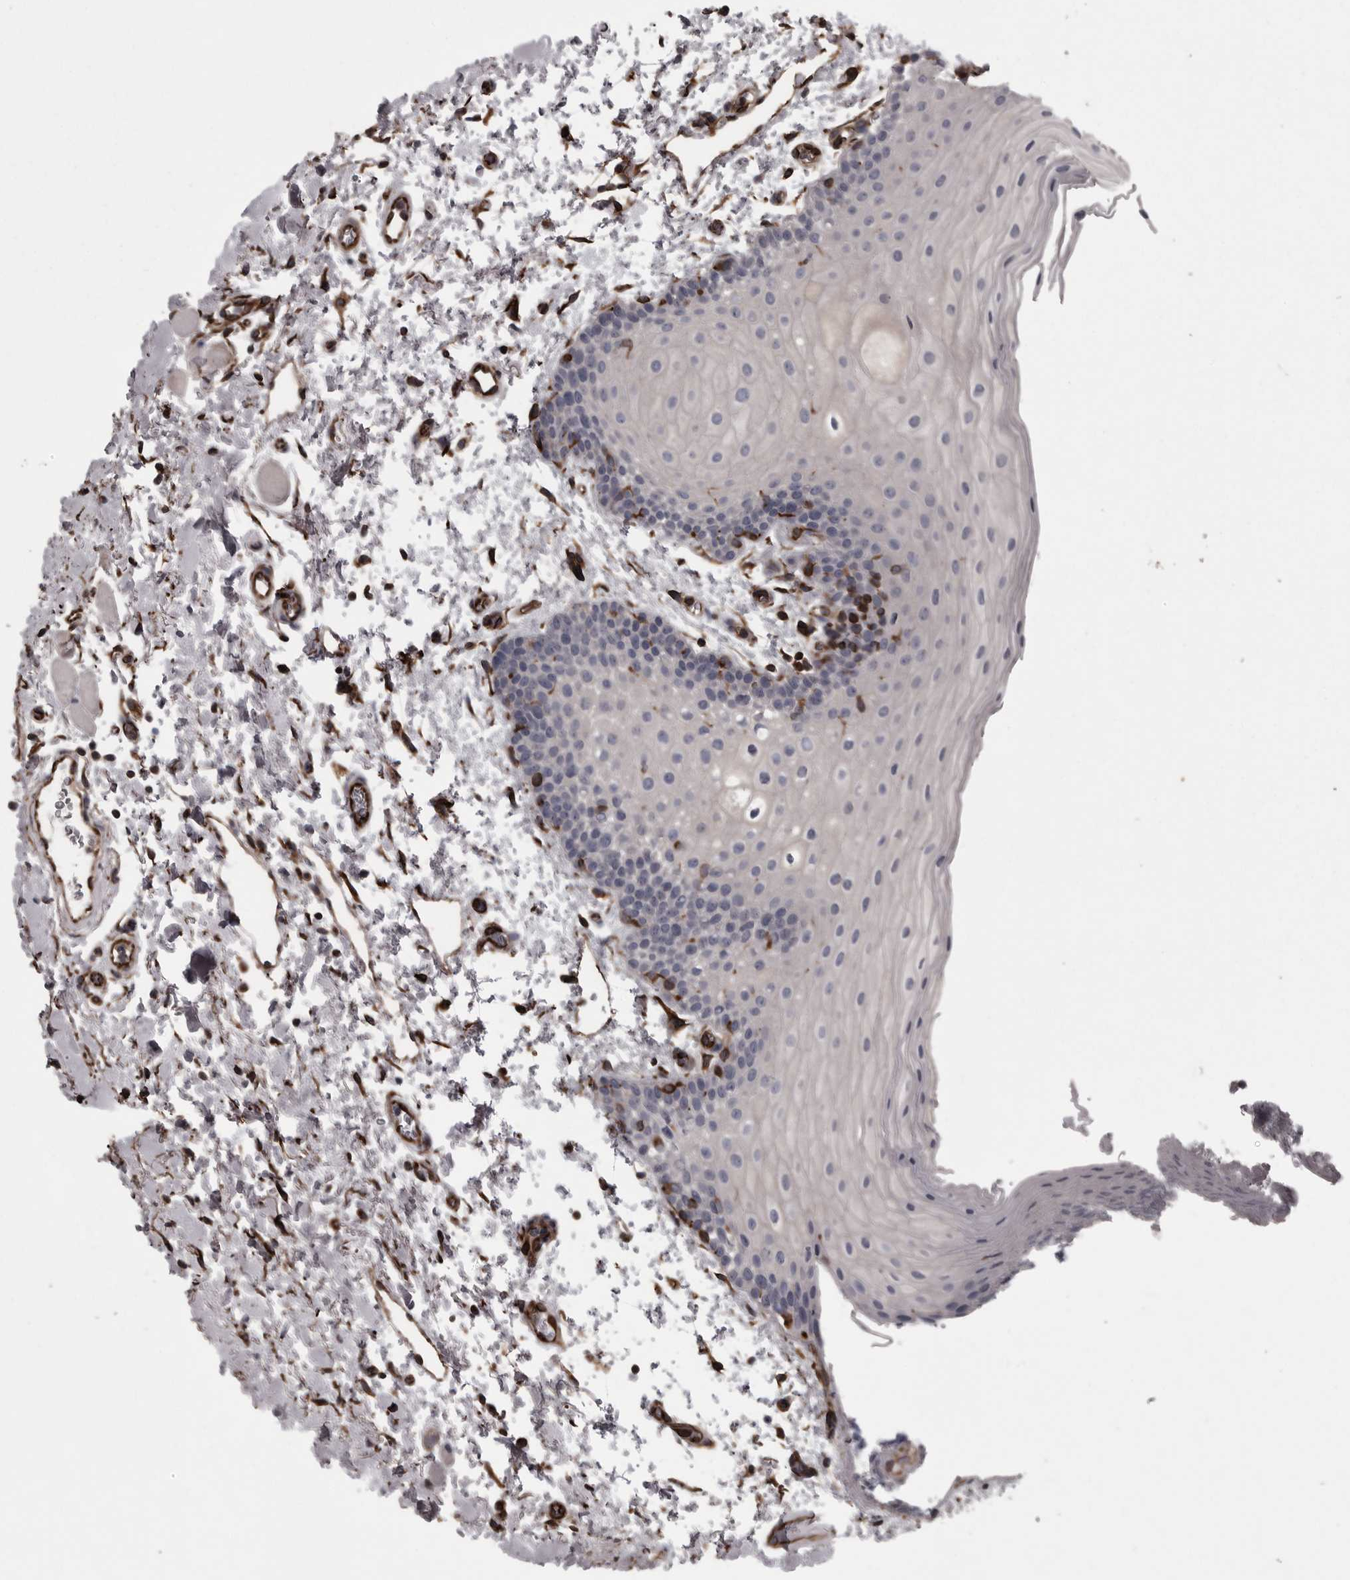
{"staining": {"intensity": "negative", "quantity": "none", "location": "none"}, "tissue": "oral mucosa", "cell_type": "Squamous epithelial cells", "image_type": "normal", "snomed": [{"axis": "morphology", "description": "Normal tissue, NOS"}, {"axis": "topography", "description": "Oral tissue"}], "caption": "Squamous epithelial cells show no significant staining in unremarkable oral mucosa. (Immunohistochemistry (ihc), brightfield microscopy, high magnification).", "gene": "FAAP100", "patient": {"sex": "male", "age": 62}}